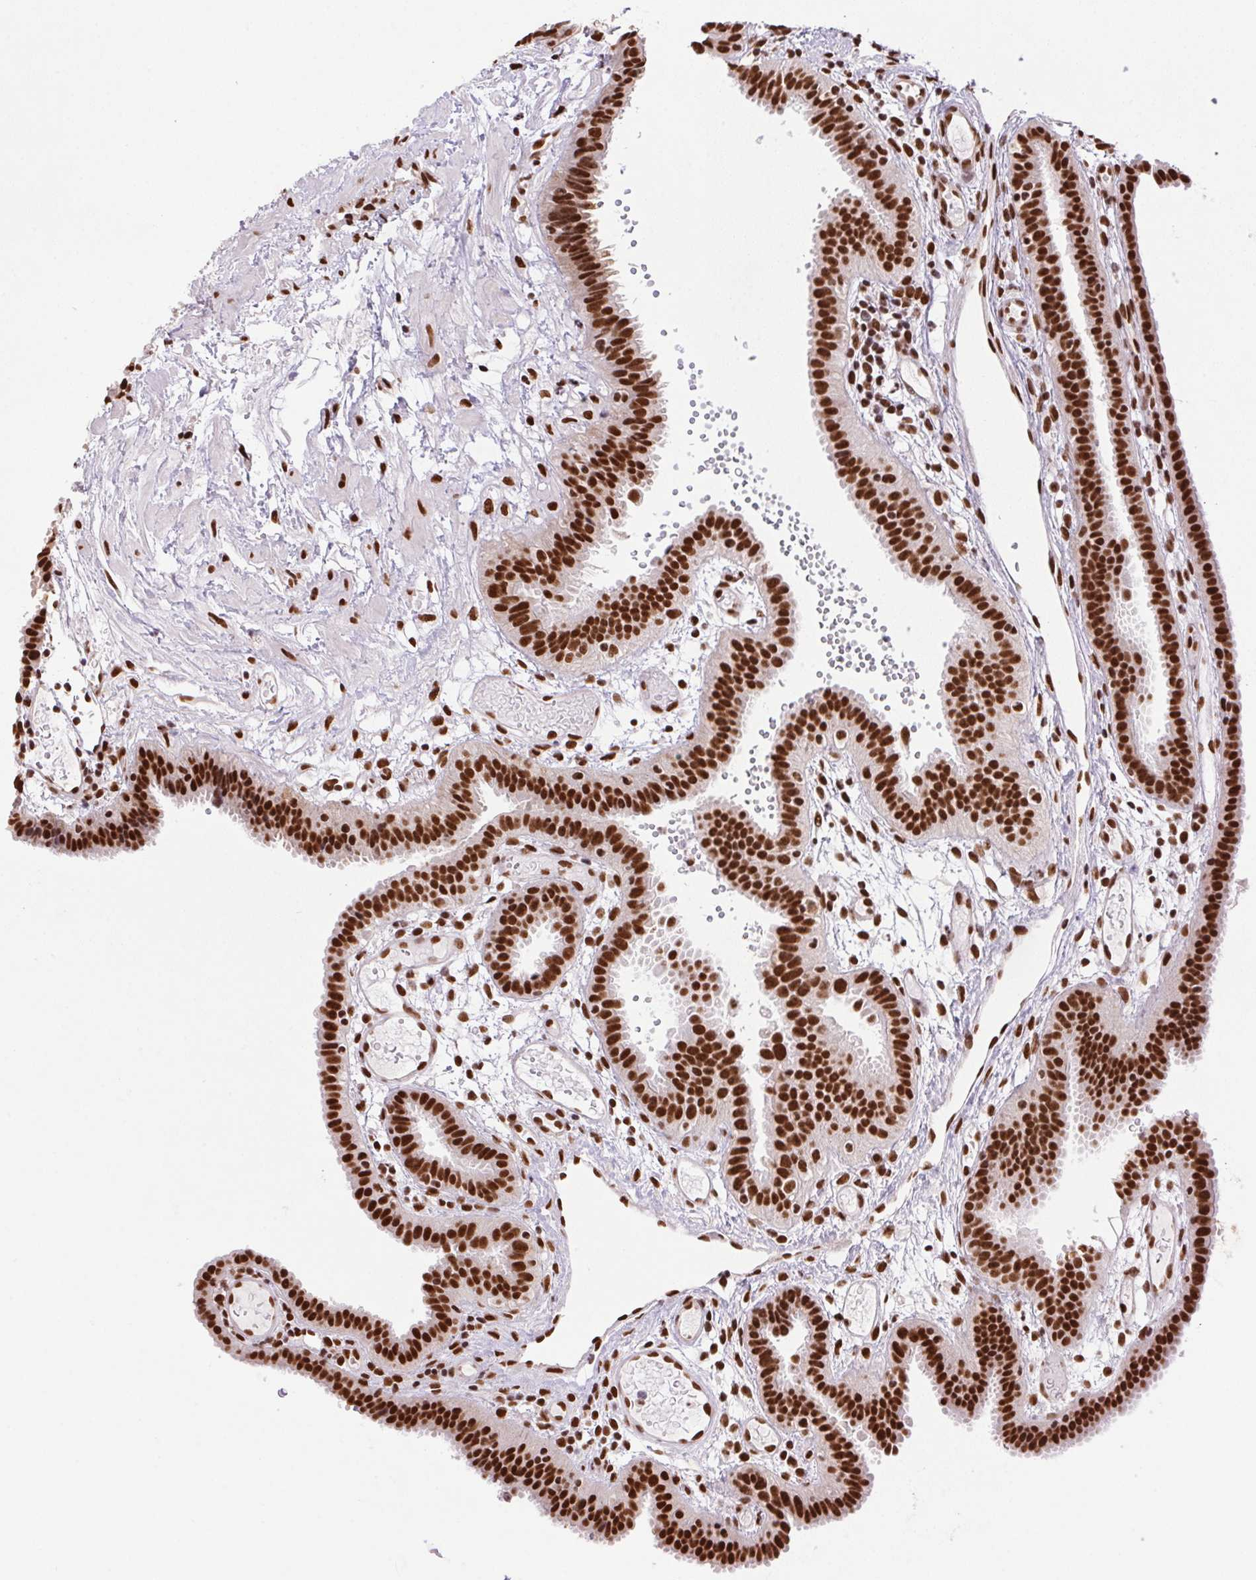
{"staining": {"intensity": "strong", "quantity": ">75%", "location": "nuclear"}, "tissue": "fallopian tube", "cell_type": "Glandular cells", "image_type": "normal", "snomed": [{"axis": "morphology", "description": "Normal tissue, NOS"}, {"axis": "topography", "description": "Fallopian tube"}], "caption": "Strong nuclear staining for a protein is seen in about >75% of glandular cells of benign fallopian tube using immunohistochemistry.", "gene": "ZNF207", "patient": {"sex": "female", "age": 37}}